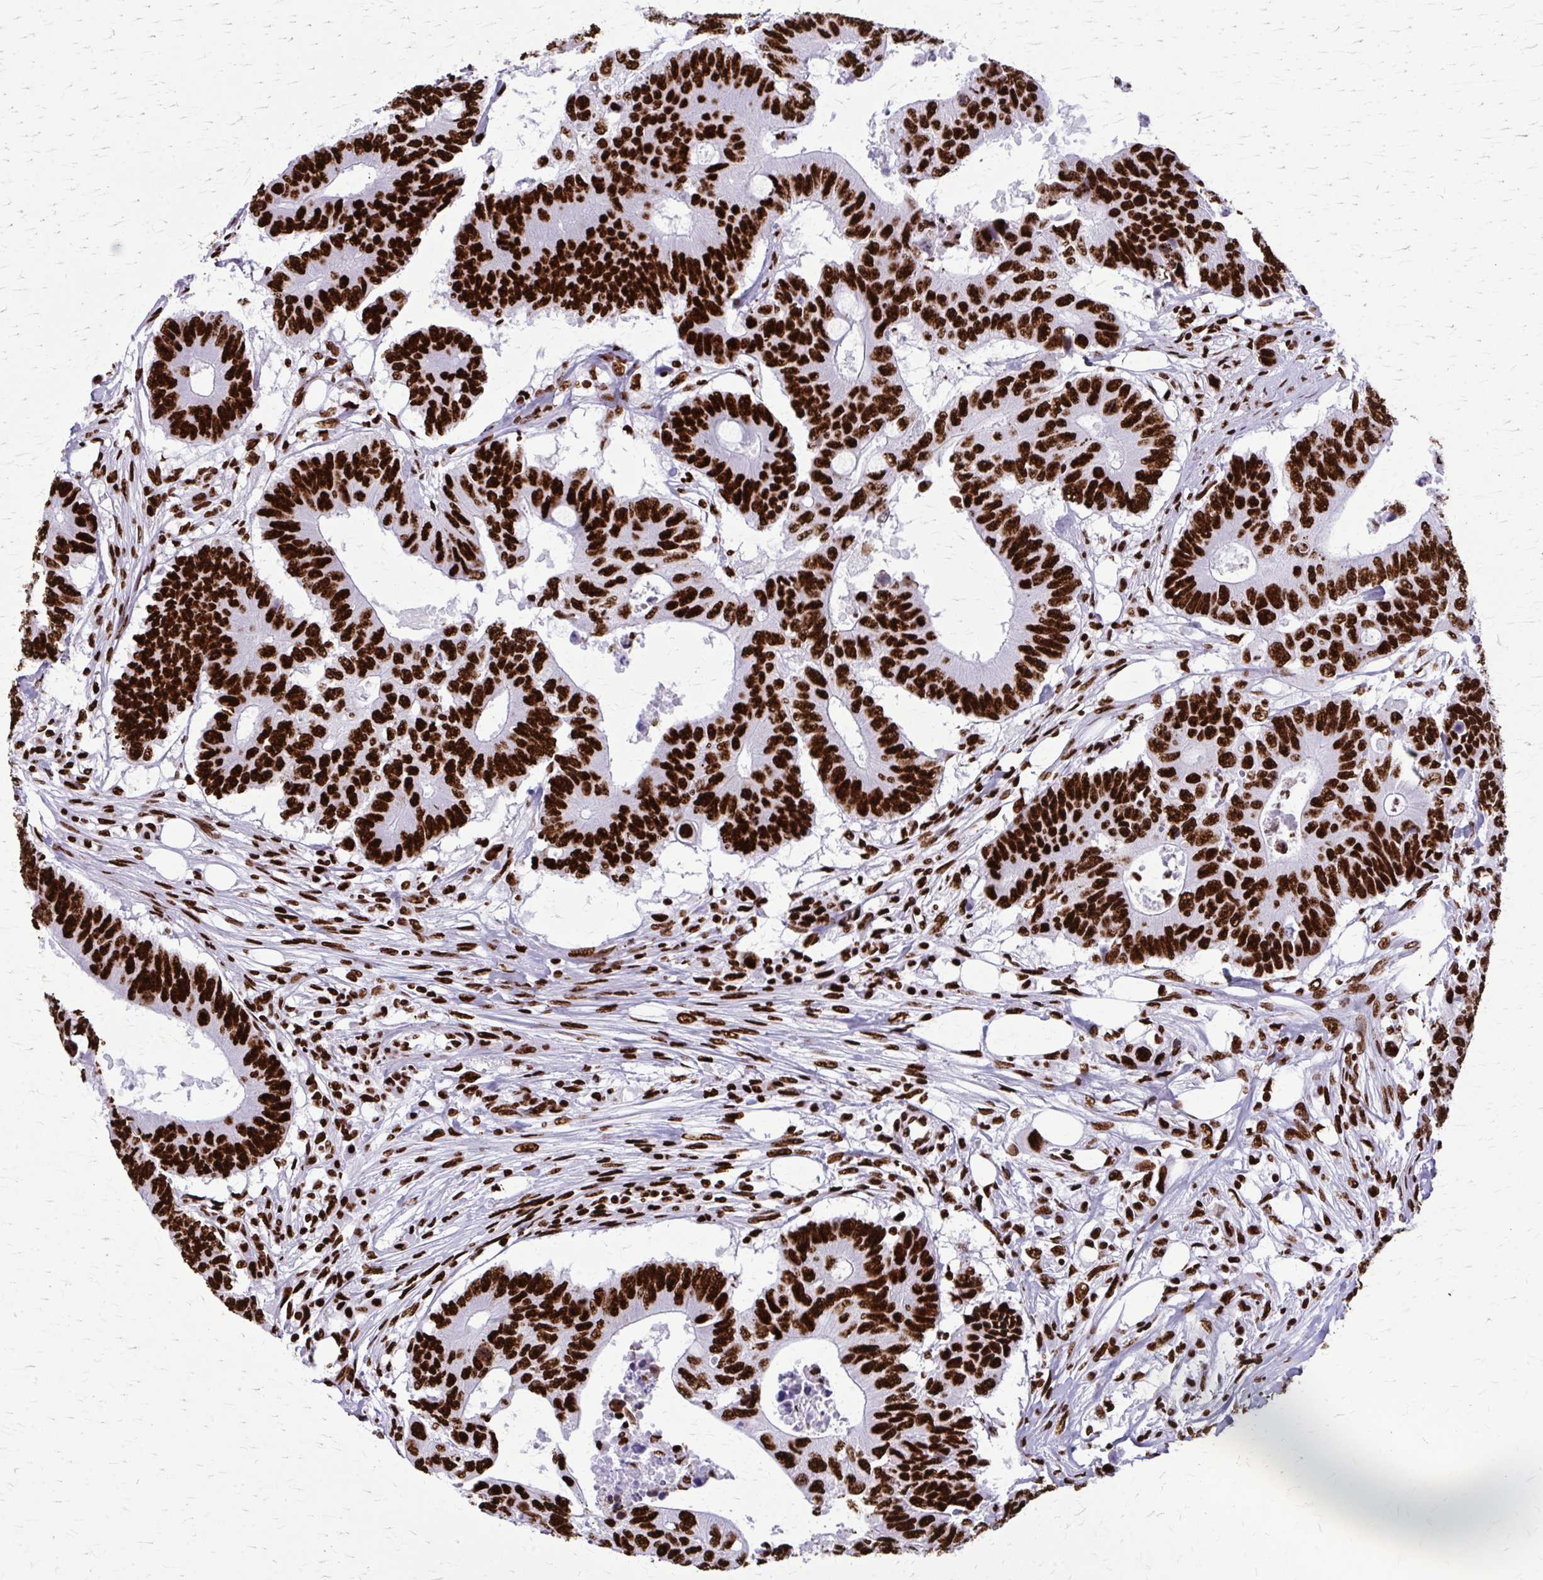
{"staining": {"intensity": "strong", "quantity": ">75%", "location": "nuclear"}, "tissue": "colorectal cancer", "cell_type": "Tumor cells", "image_type": "cancer", "snomed": [{"axis": "morphology", "description": "Adenocarcinoma, NOS"}, {"axis": "topography", "description": "Colon"}], "caption": "Human colorectal cancer stained for a protein (brown) exhibits strong nuclear positive positivity in approximately >75% of tumor cells.", "gene": "SFPQ", "patient": {"sex": "male", "age": 71}}